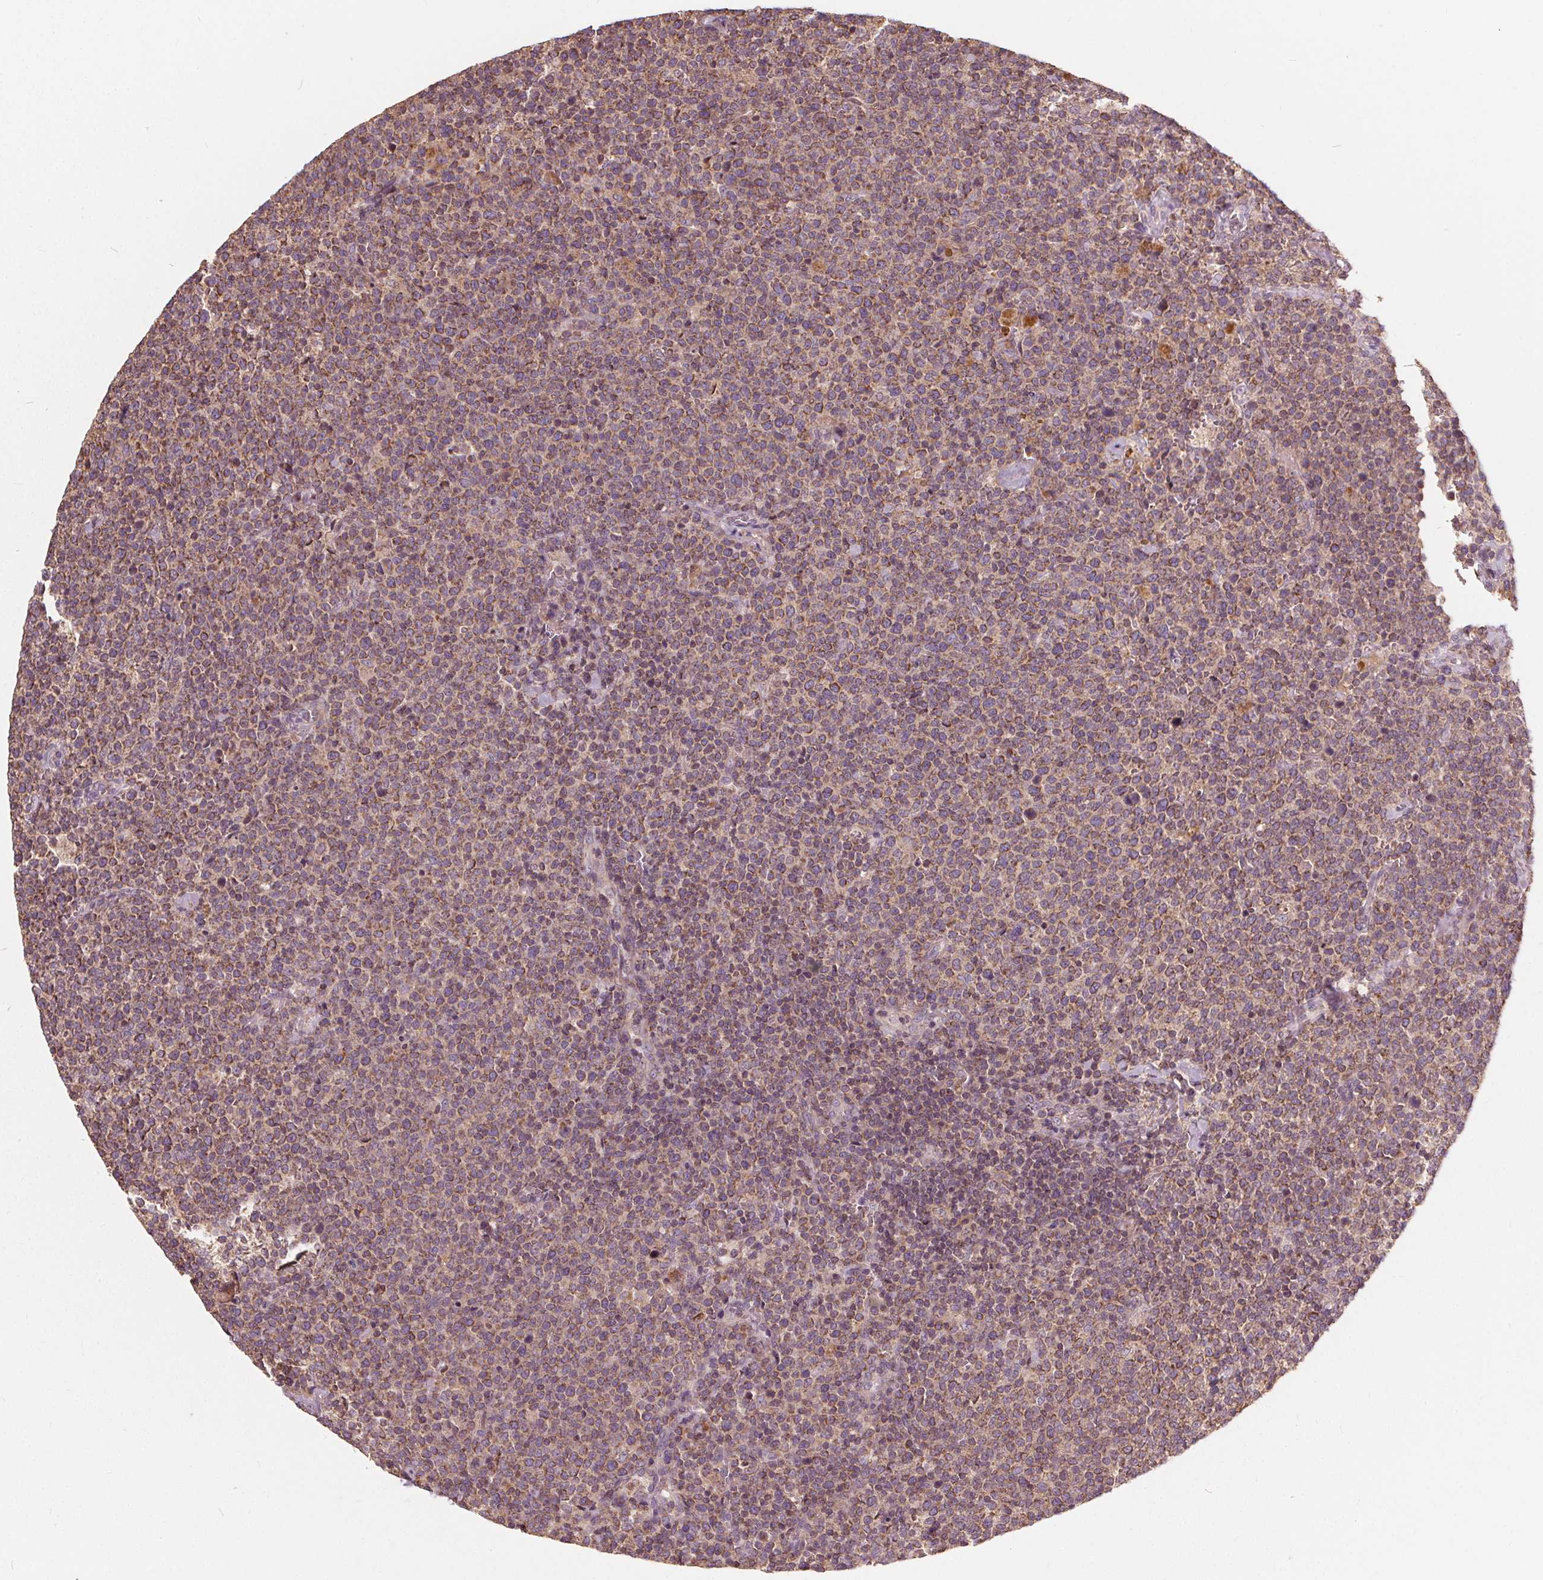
{"staining": {"intensity": "moderate", "quantity": ">75%", "location": "cytoplasmic/membranous"}, "tissue": "lymphoma", "cell_type": "Tumor cells", "image_type": "cancer", "snomed": [{"axis": "morphology", "description": "Malignant lymphoma, non-Hodgkin's type, High grade"}, {"axis": "topography", "description": "Lymph node"}], "caption": "Tumor cells show medium levels of moderate cytoplasmic/membranous staining in about >75% of cells in human lymphoma.", "gene": "ORAI2", "patient": {"sex": "male", "age": 61}}